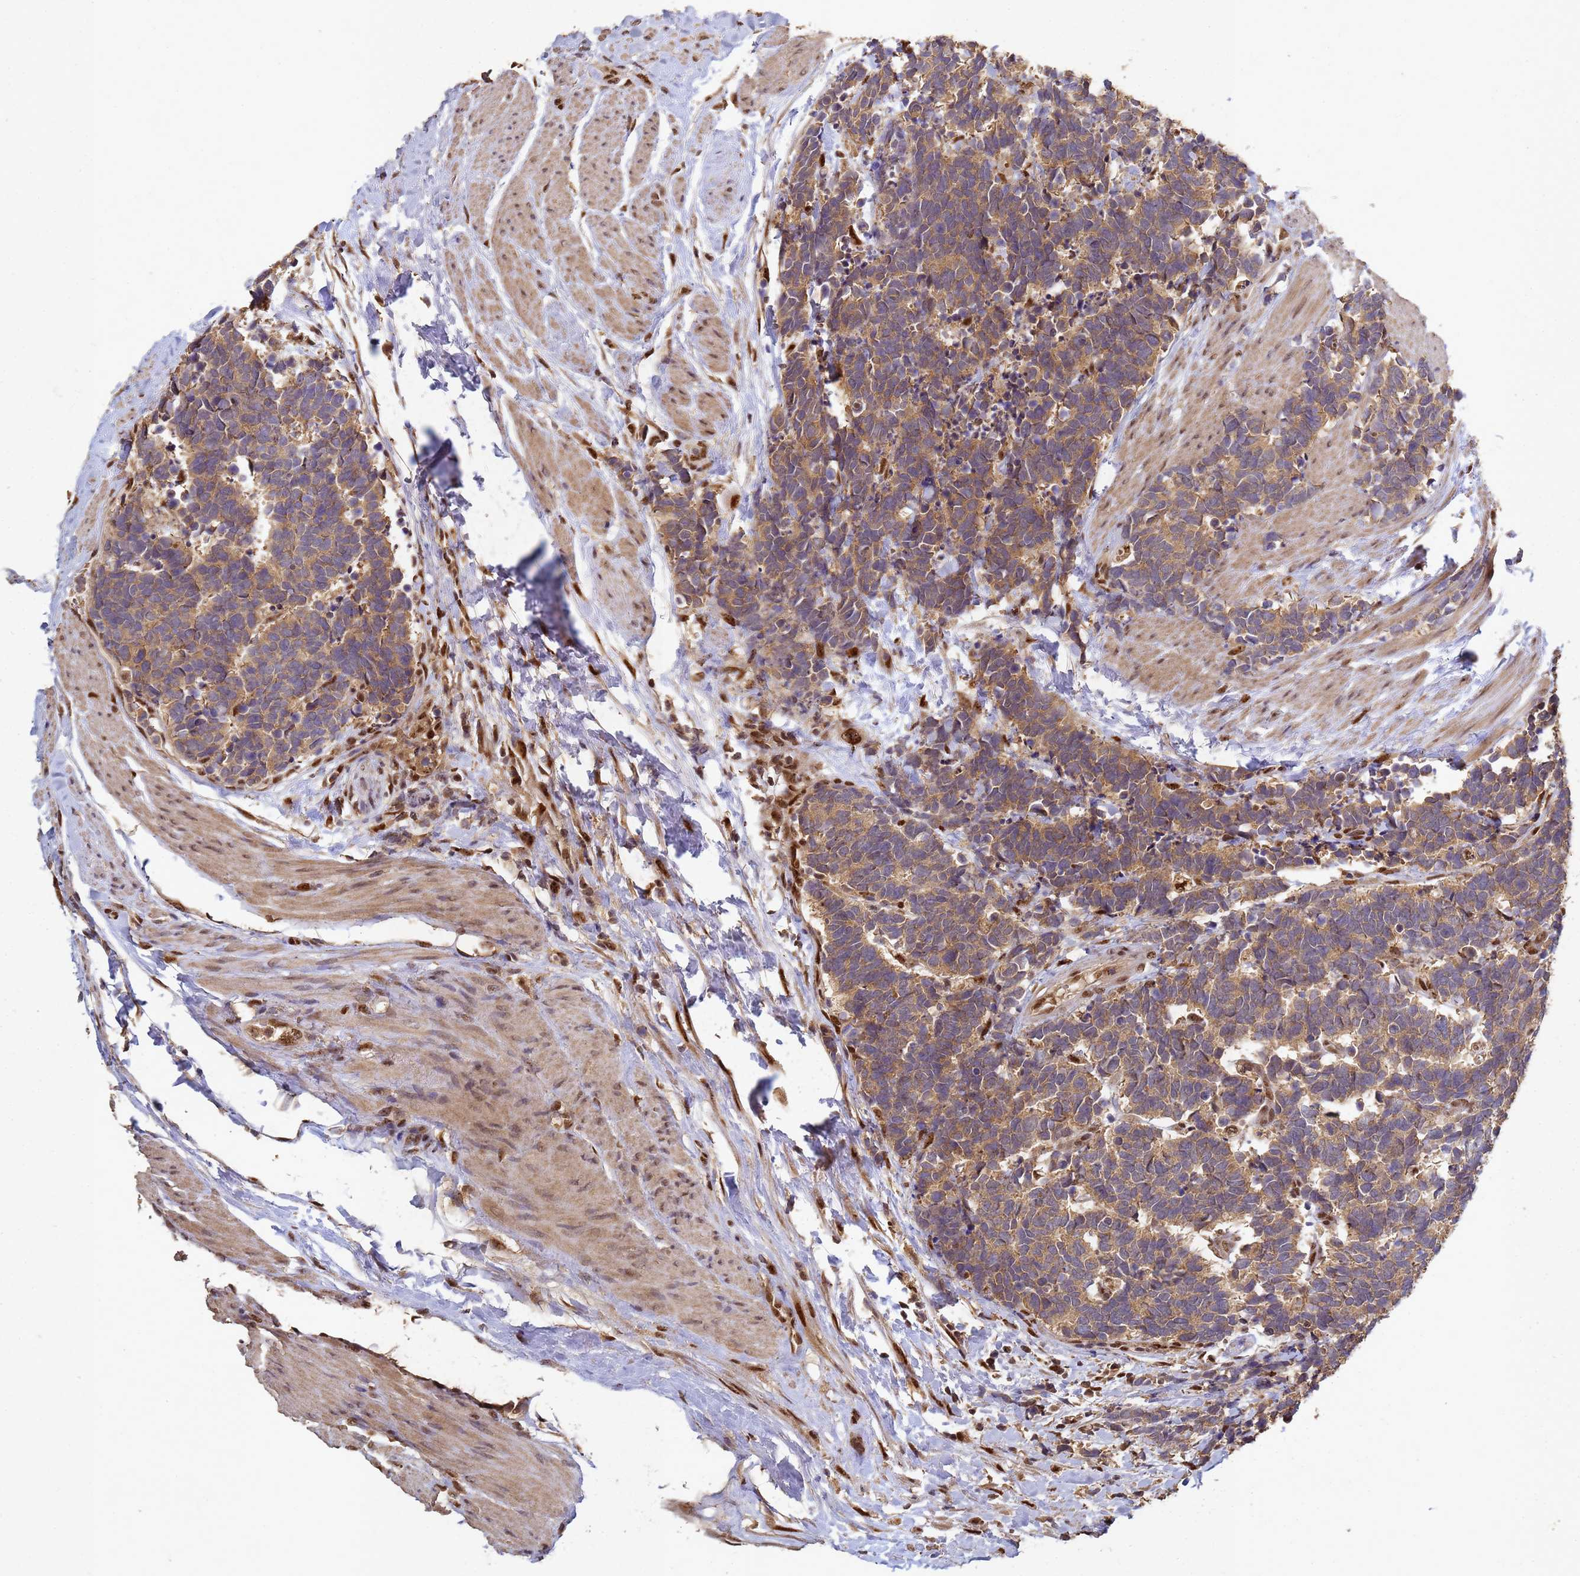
{"staining": {"intensity": "moderate", "quantity": ">75%", "location": "cytoplasmic/membranous"}, "tissue": "carcinoid", "cell_type": "Tumor cells", "image_type": "cancer", "snomed": [{"axis": "morphology", "description": "Carcinoma, NOS"}, {"axis": "morphology", "description": "Carcinoid, malignant, NOS"}, {"axis": "topography", "description": "Prostate"}], "caption": "An immunohistochemistry (IHC) histopathology image of neoplastic tissue is shown. Protein staining in brown shows moderate cytoplasmic/membranous positivity in carcinoma within tumor cells.", "gene": "SECISBP2", "patient": {"sex": "male", "age": 57}}